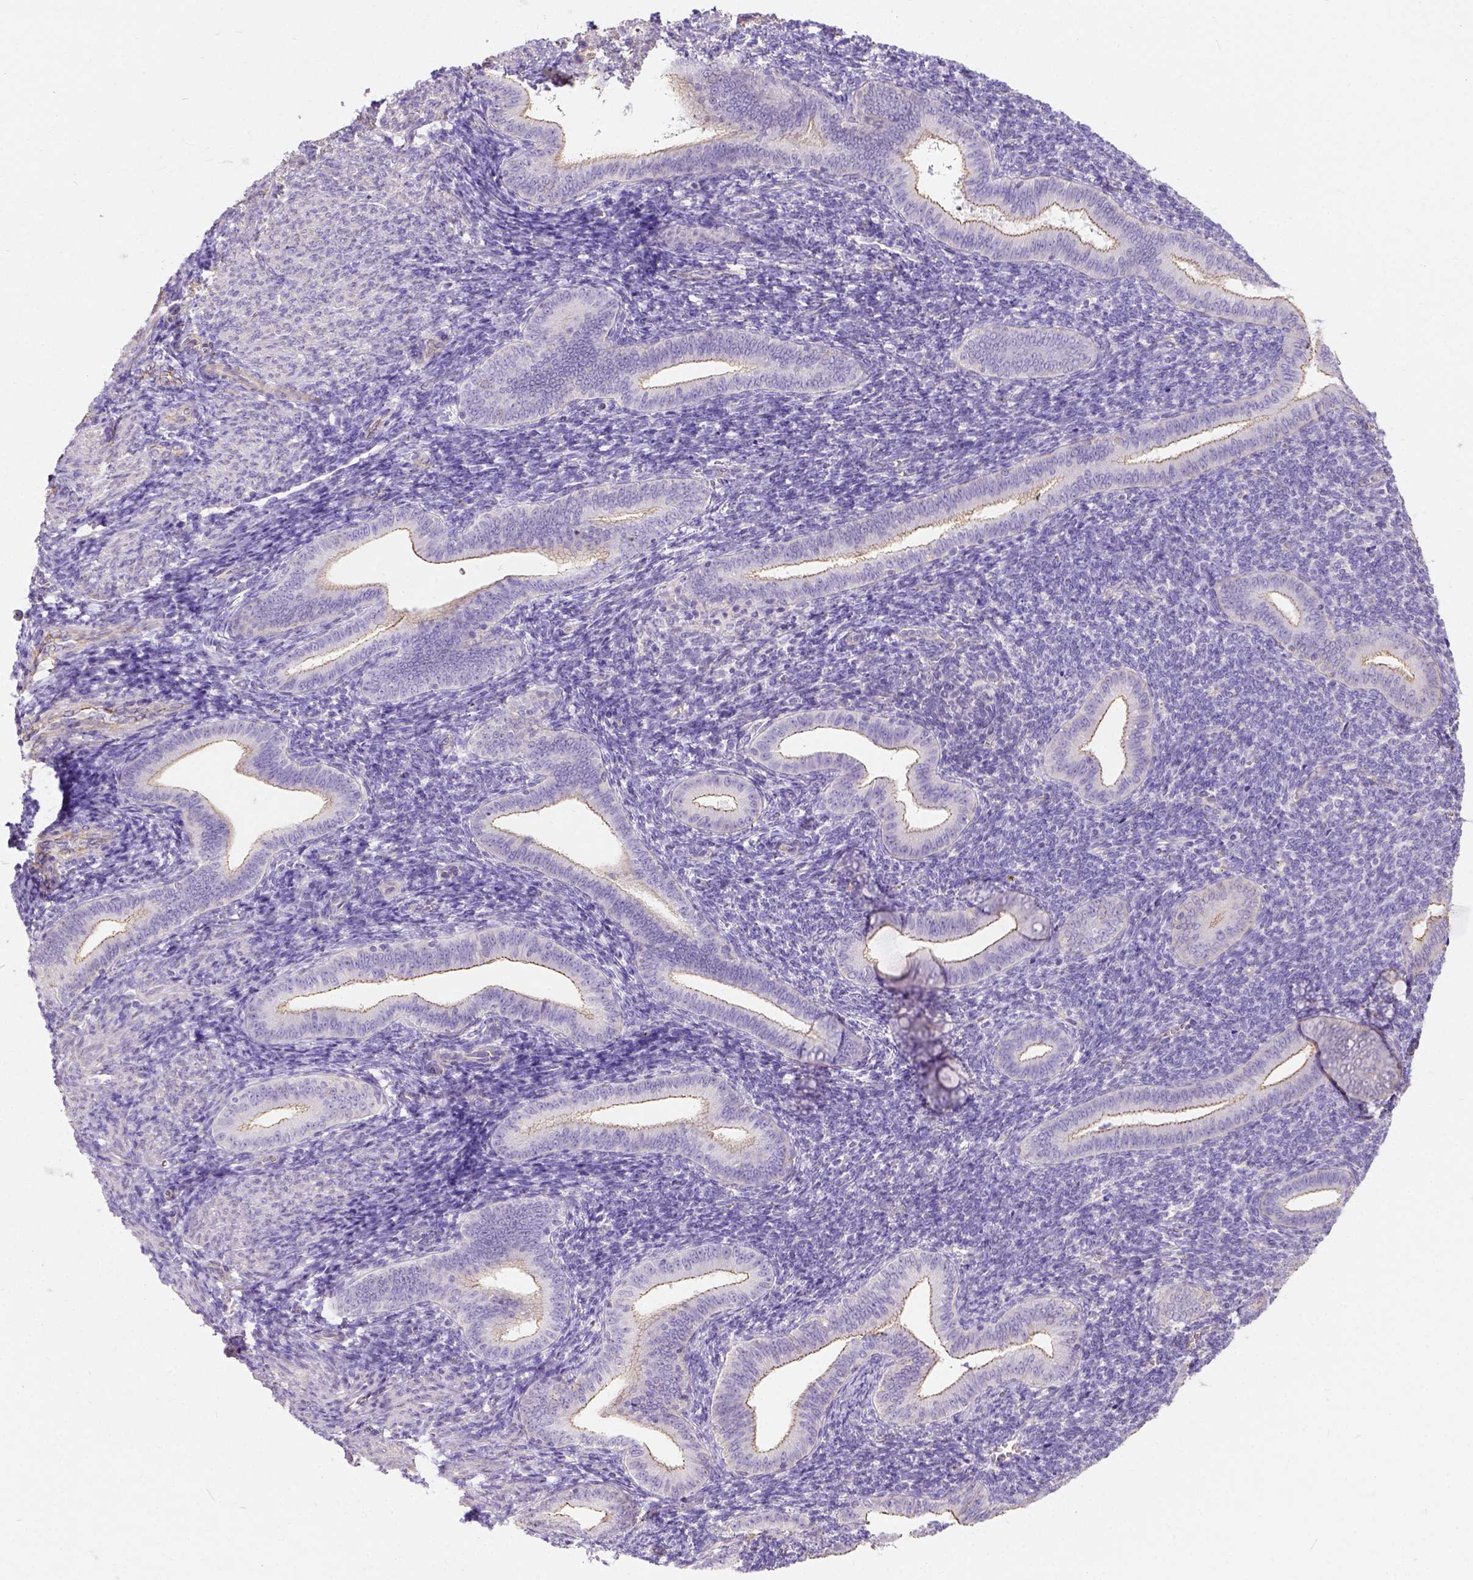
{"staining": {"intensity": "negative", "quantity": "none", "location": "none"}, "tissue": "endometrium", "cell_type": "Cells in endometrial stroma", "image_type": "normal", "snomed": [{"axis": "morphology", "description": "Normal tissue, NOS"}, {"axis": "topography", "description": "Endometrium"}], "caption": "Immunohistochemistry (IHC) of unremarkable human endometrium displays no staining in cells in endometrial stroma. (Stains: DAB immunohistochemistry with hematoxylin counter stain, Microscopy: brightfield microscopy at high magnification).", "gene": "PHF7", "patient": {"sex": "female", "age": 25}}